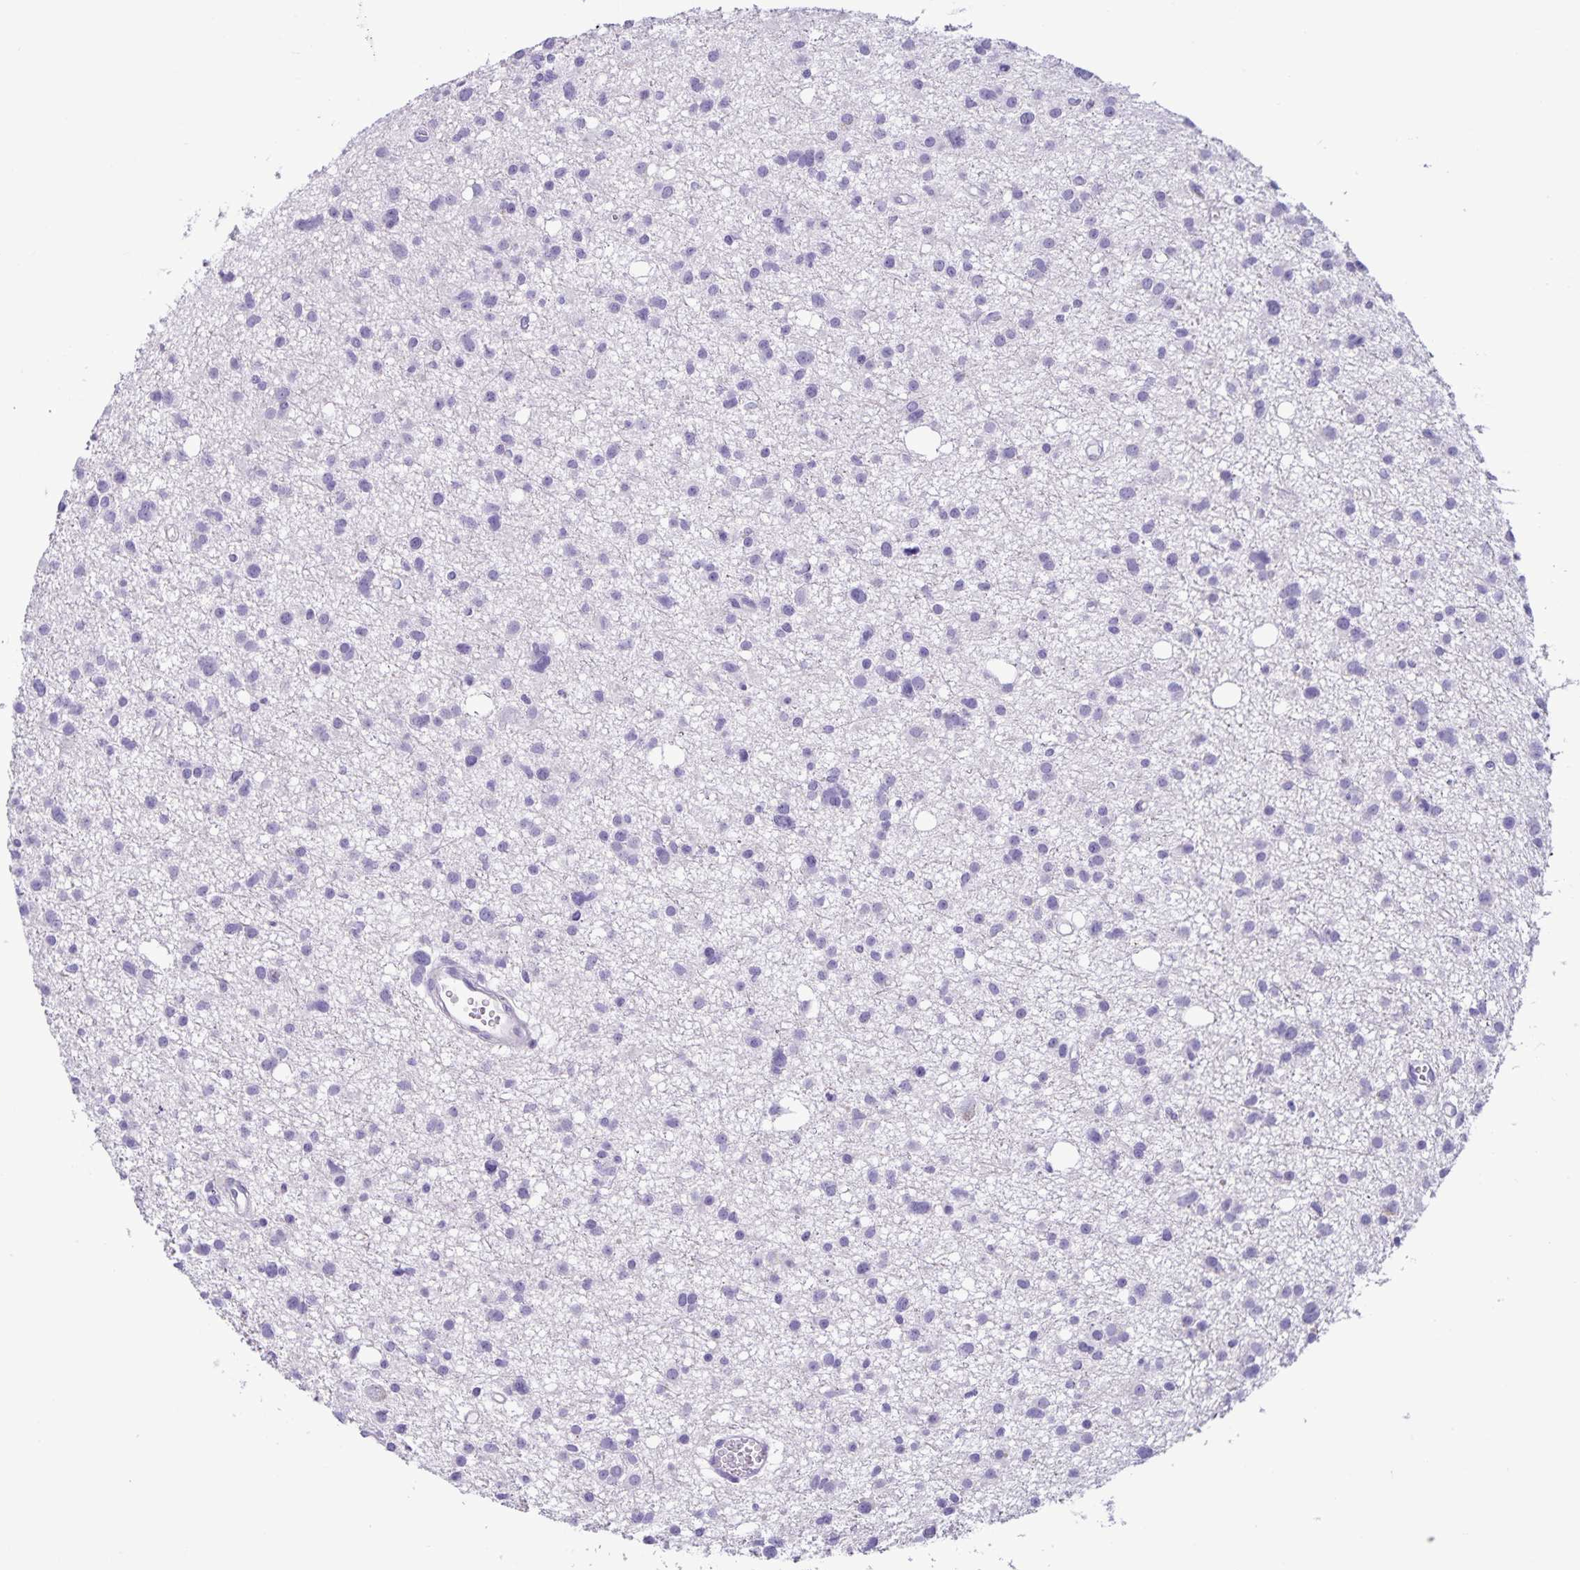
{"staining": {"intensity": "negative", "quantity": "none", "location": "none"}, "tissue": "glioma", "cell_type": "Tumor cells", "image_type": "cancer", "snomed": [{"axis": "morphology", "description": "Glioma, malignant, High grade"}, {"axis": "topography", "description": "Brain"}], "caption": "Glioma was stained to show a protein in brown. There is no significant staining in tumor cells.", "gene": "IBTK", "patient": {"sex": "male", "age": 23}}